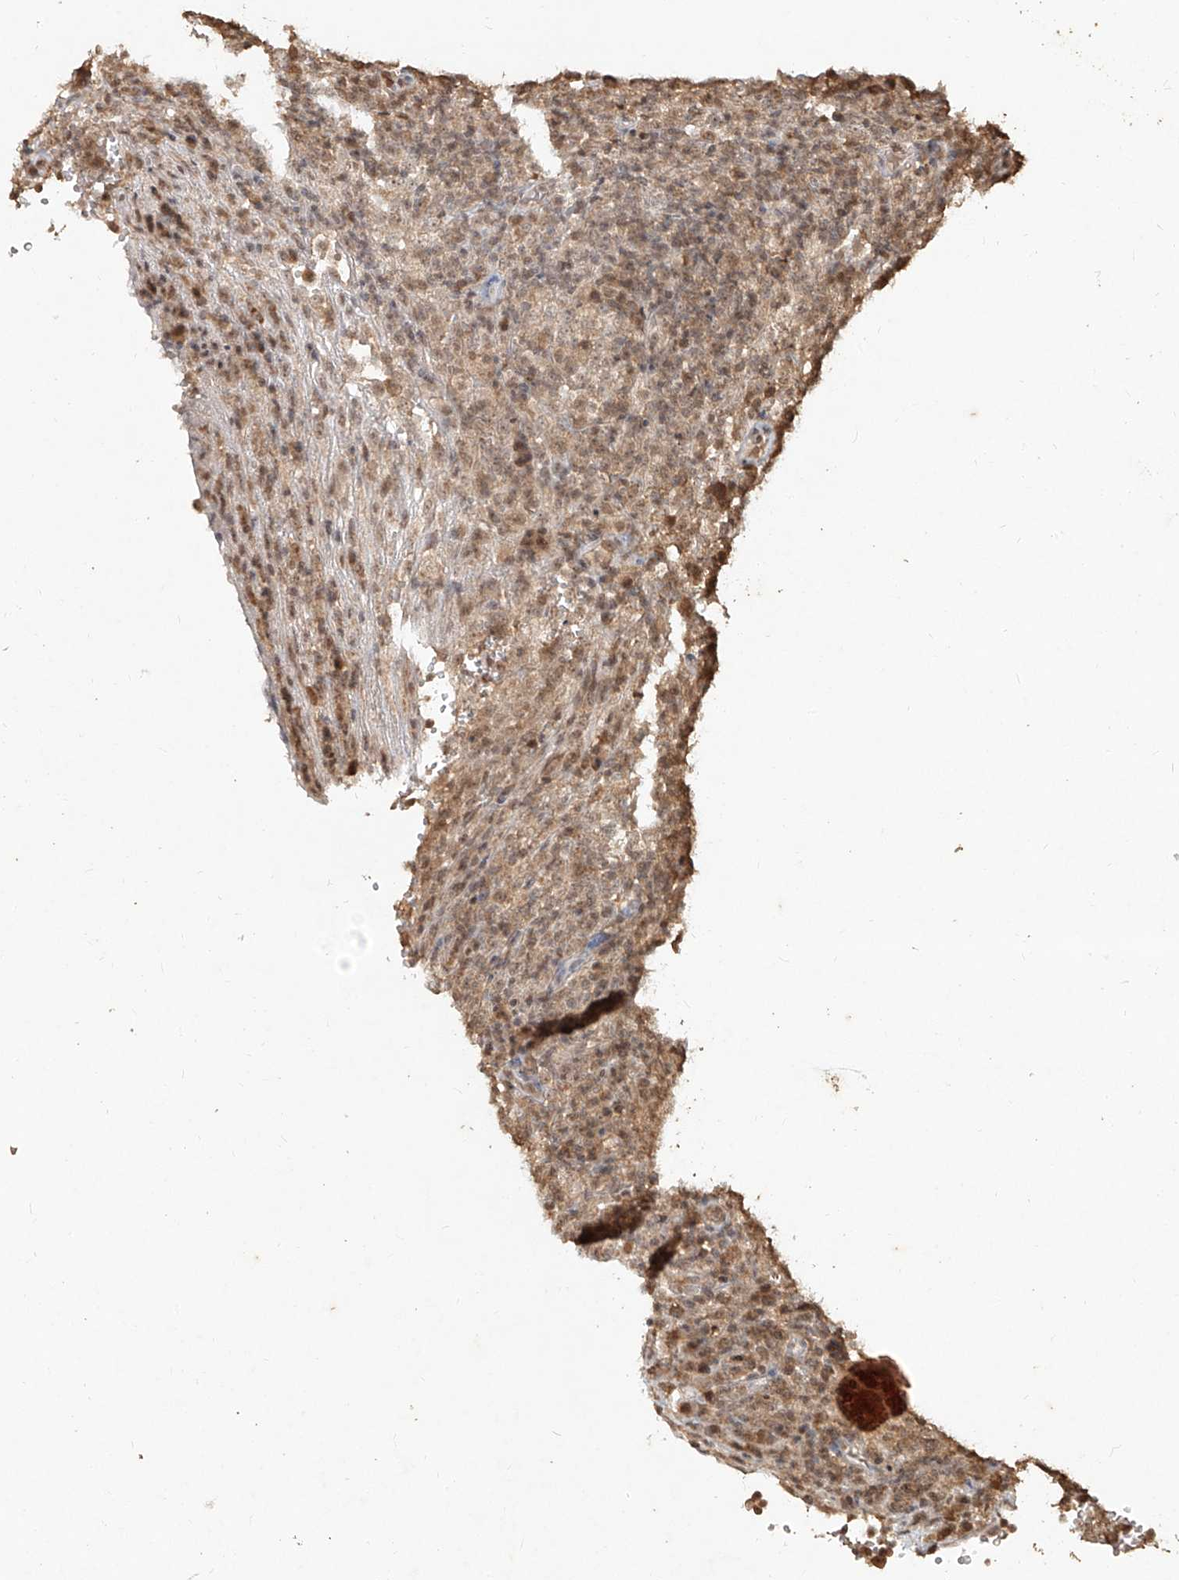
{"staining": {"intensity": "weak", "quantity": ">75%", "location": "cytoplasmic/membranous,nuclear"}, "tissue": "lymphoma", "cell_type": "Tumor cells", "image_type": "cancer", "snomed": [{"axis": "morphology", "description": "Malignant lymphoma, non-Hodgkin's type, High grade"}, {"axis": "topography", "description": "Lymph node"}], "caption": "Malignant lymphoma, non-Hodgkin's type (high-grade) was stained to show a protein in brown. There is low levels of weak cytoplasmic/membranous and nuclear staining in approximately >75% of tumor cells.", "gene": "UBE2K", "patient": {"sex": "female", "age": 76}}